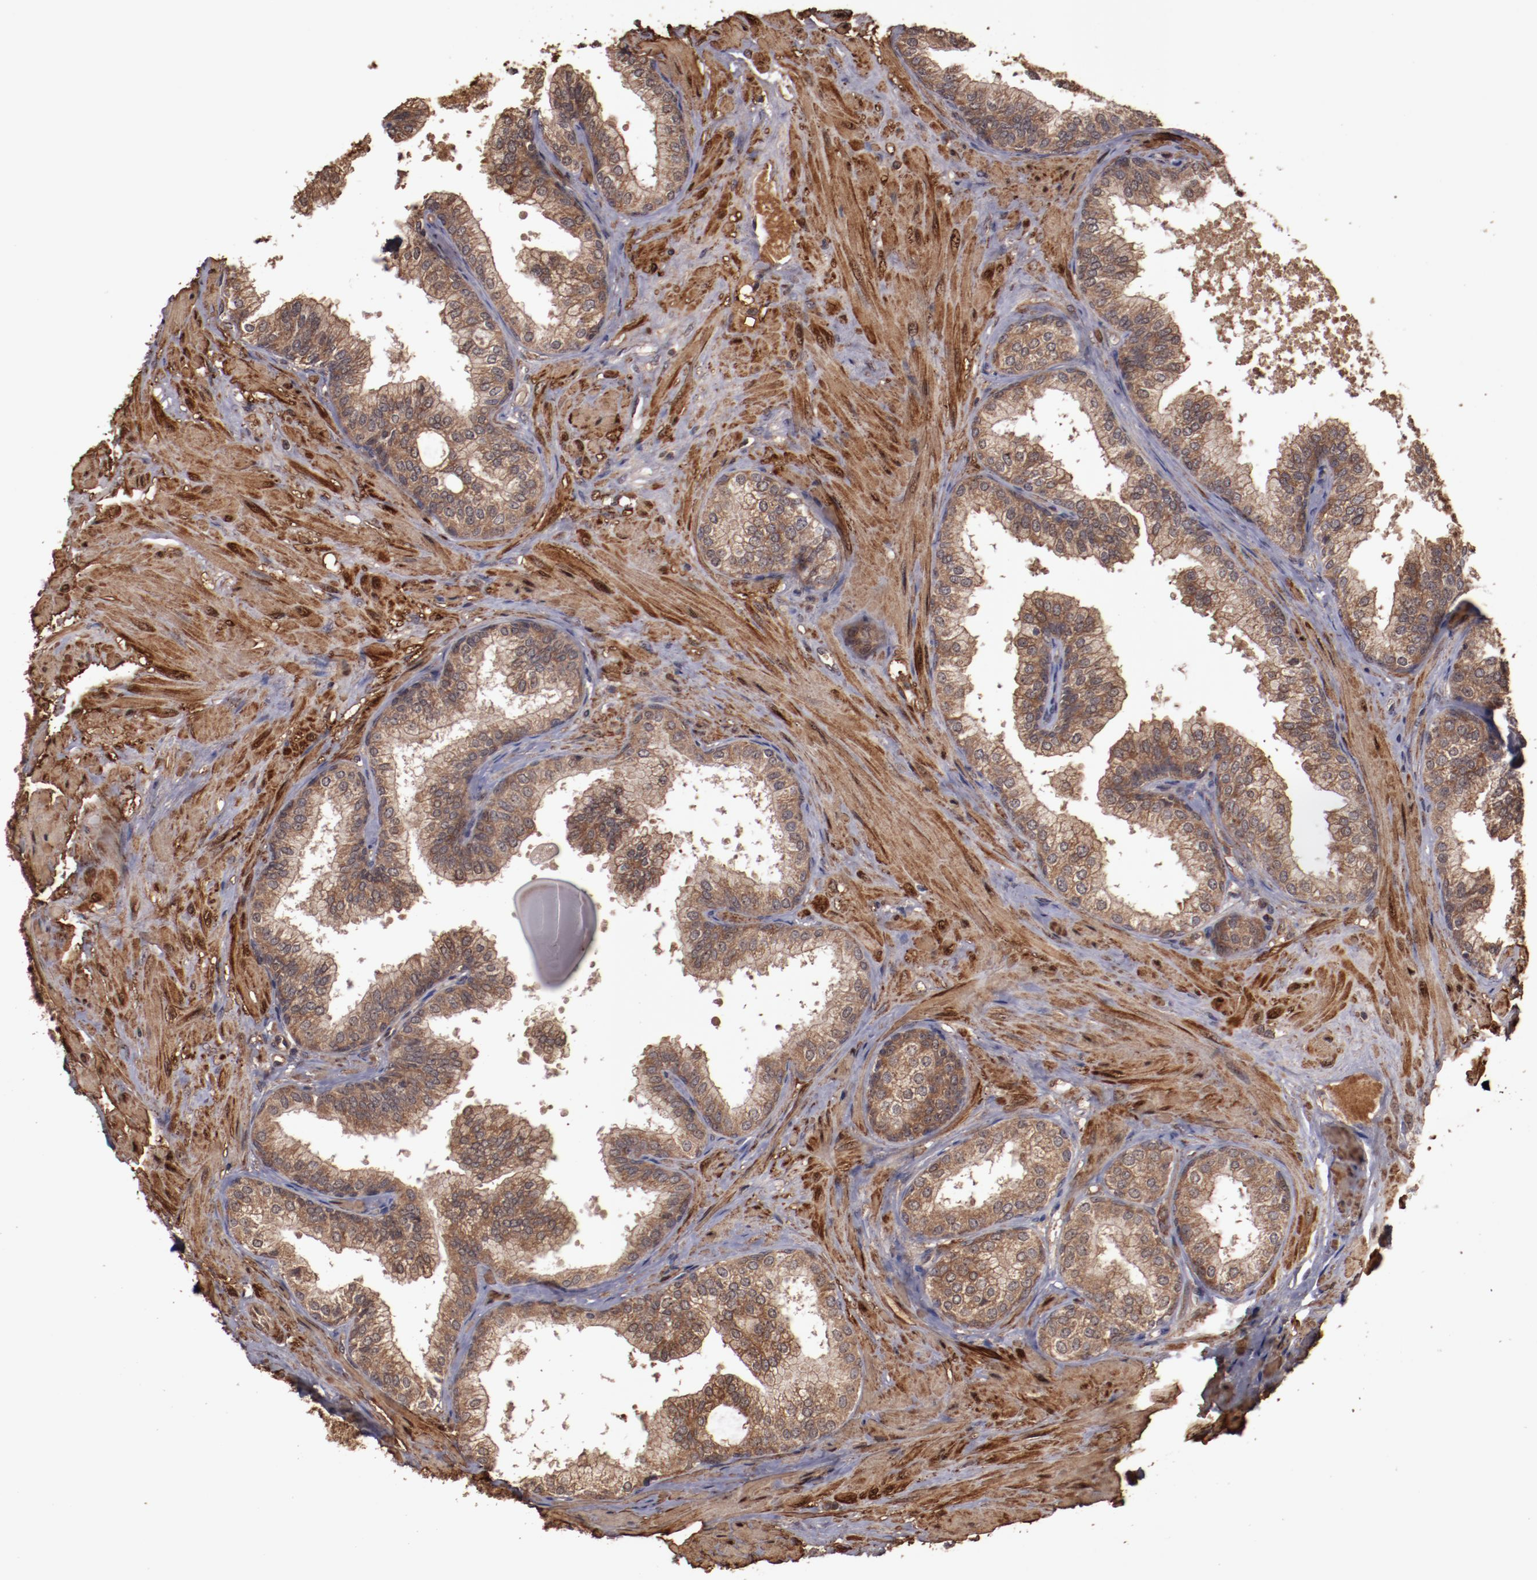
{"staining": {"intensity": "strong", "quantity": ">75%", "location": "cytoplasmic/membranous"}, "tissue": "prostate", "cell_type": "Glandular cells", "image_type": "normal", "snomed": [{"axis": "morphology", "description": "Normal tissue, NOS"}, {"axis": "topography", "description": "Prostate"}], "caption": "Strong cytoplasmic/membranous protein expression is present in about >75% of glandular cells in prostate. The staining is performed using DAB brown chromogen to label protein expression. The nuclei are counter-stained blue using hematoxylin.", "gene": "TXNDC16", "patient": {"sex": "male", "age": 60}}